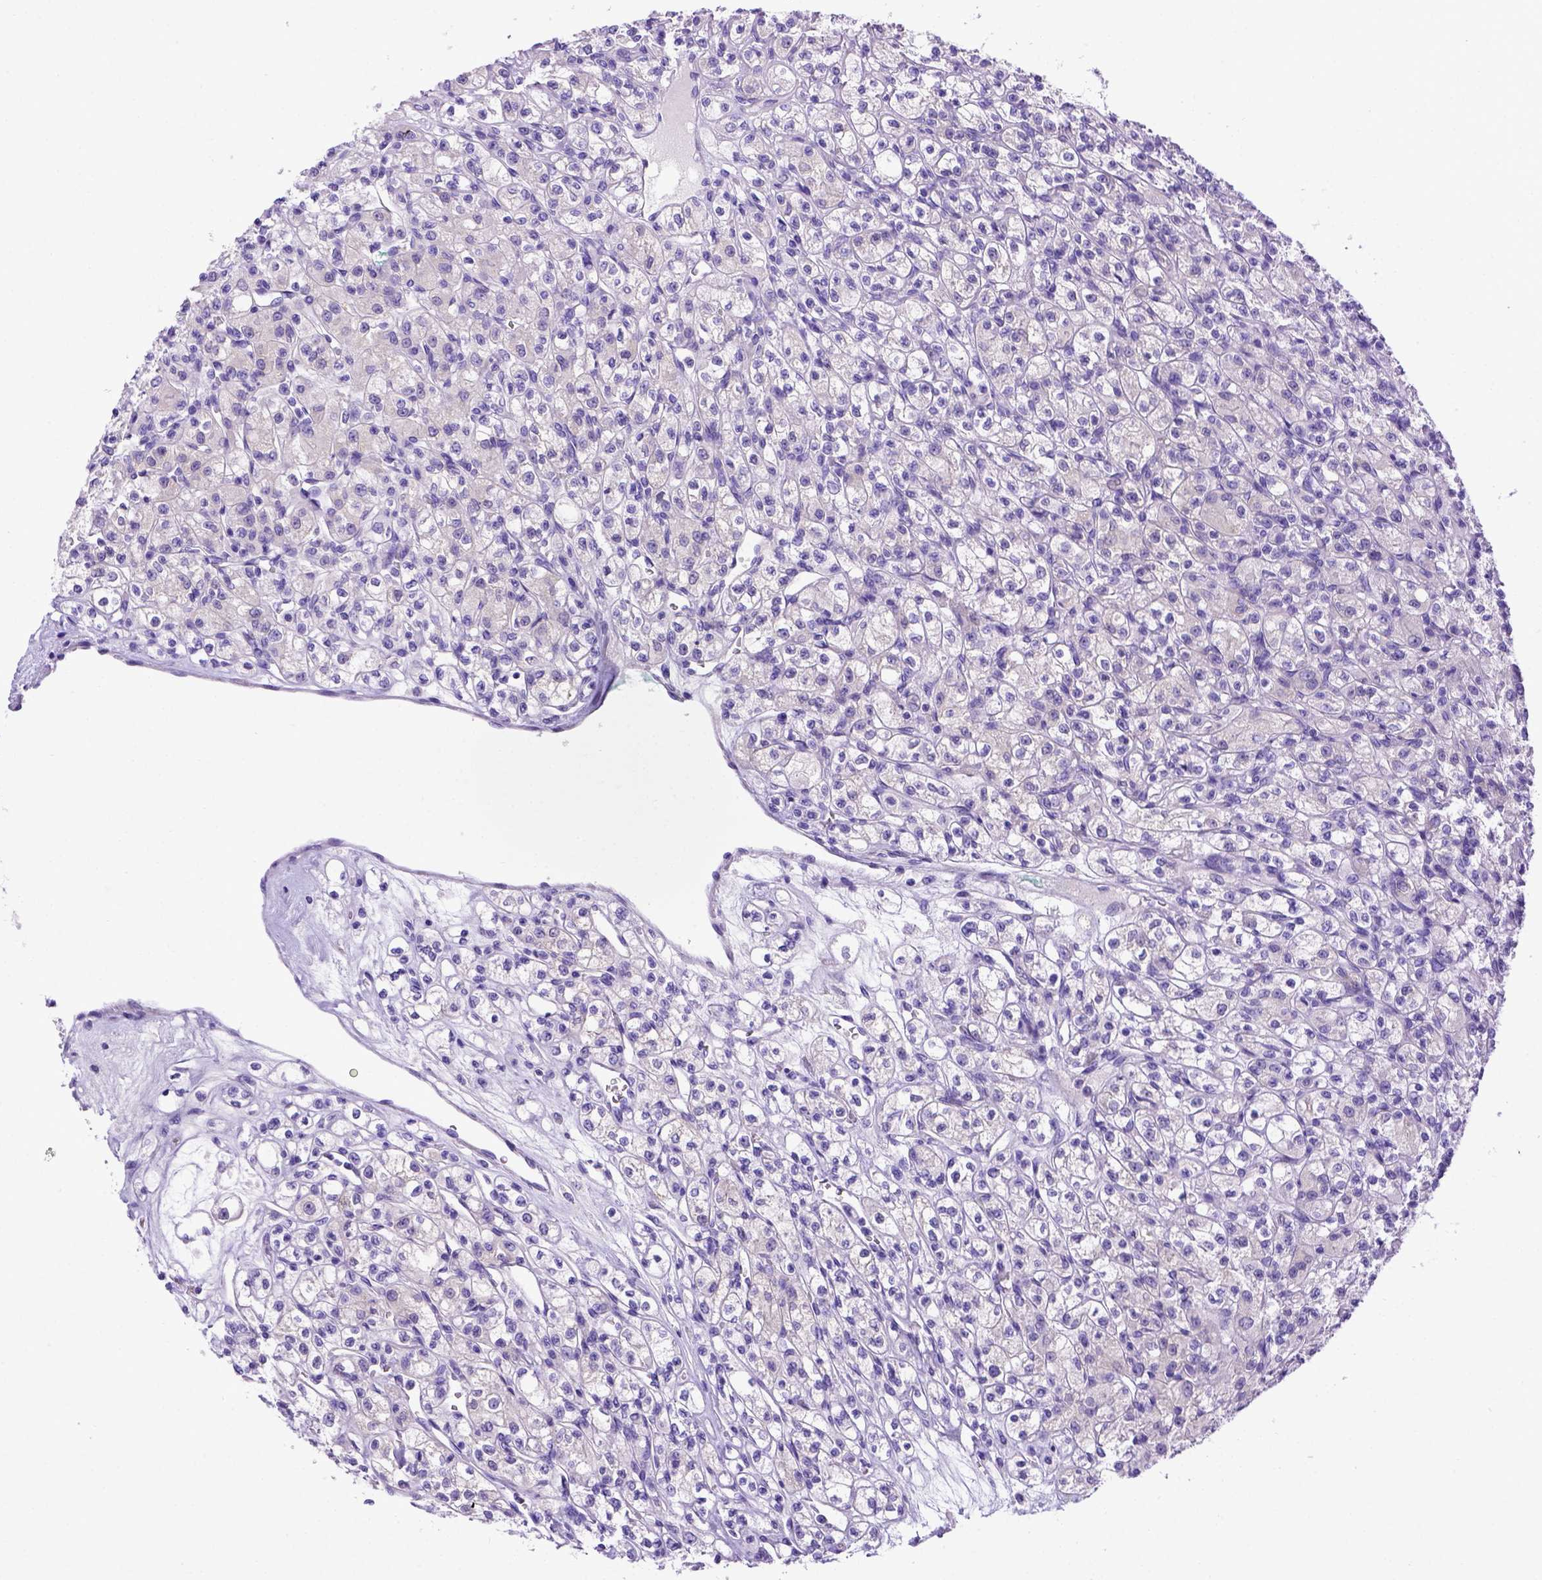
{"staining": {"intensity": "negative", "quantity": "none", "location": "none"}, "tissue": "renal cancer", "cell_type": "Tumor cells", "image_type": "cancer", "snomed": [{"axis": "morphology", "description": "Adenocarcinoma, NOS"}, {"axis": "topography", "description": "Kidney"}], "caption": "IHC micrograph of neoplastic tissue: human renal cancer stained with DAB (3,3'-diaminobenzidine) shows no significant protein positivity in tumor cells. The staining was performed using DAB (3,3'-diaminobenzidine) to visualize the protein expression in brown, while the nuclei were stained in blue with hematoxylin (Magnification: 20x).", "gene": "PTGES", "patient": {"sex": "female", "age": 70}}